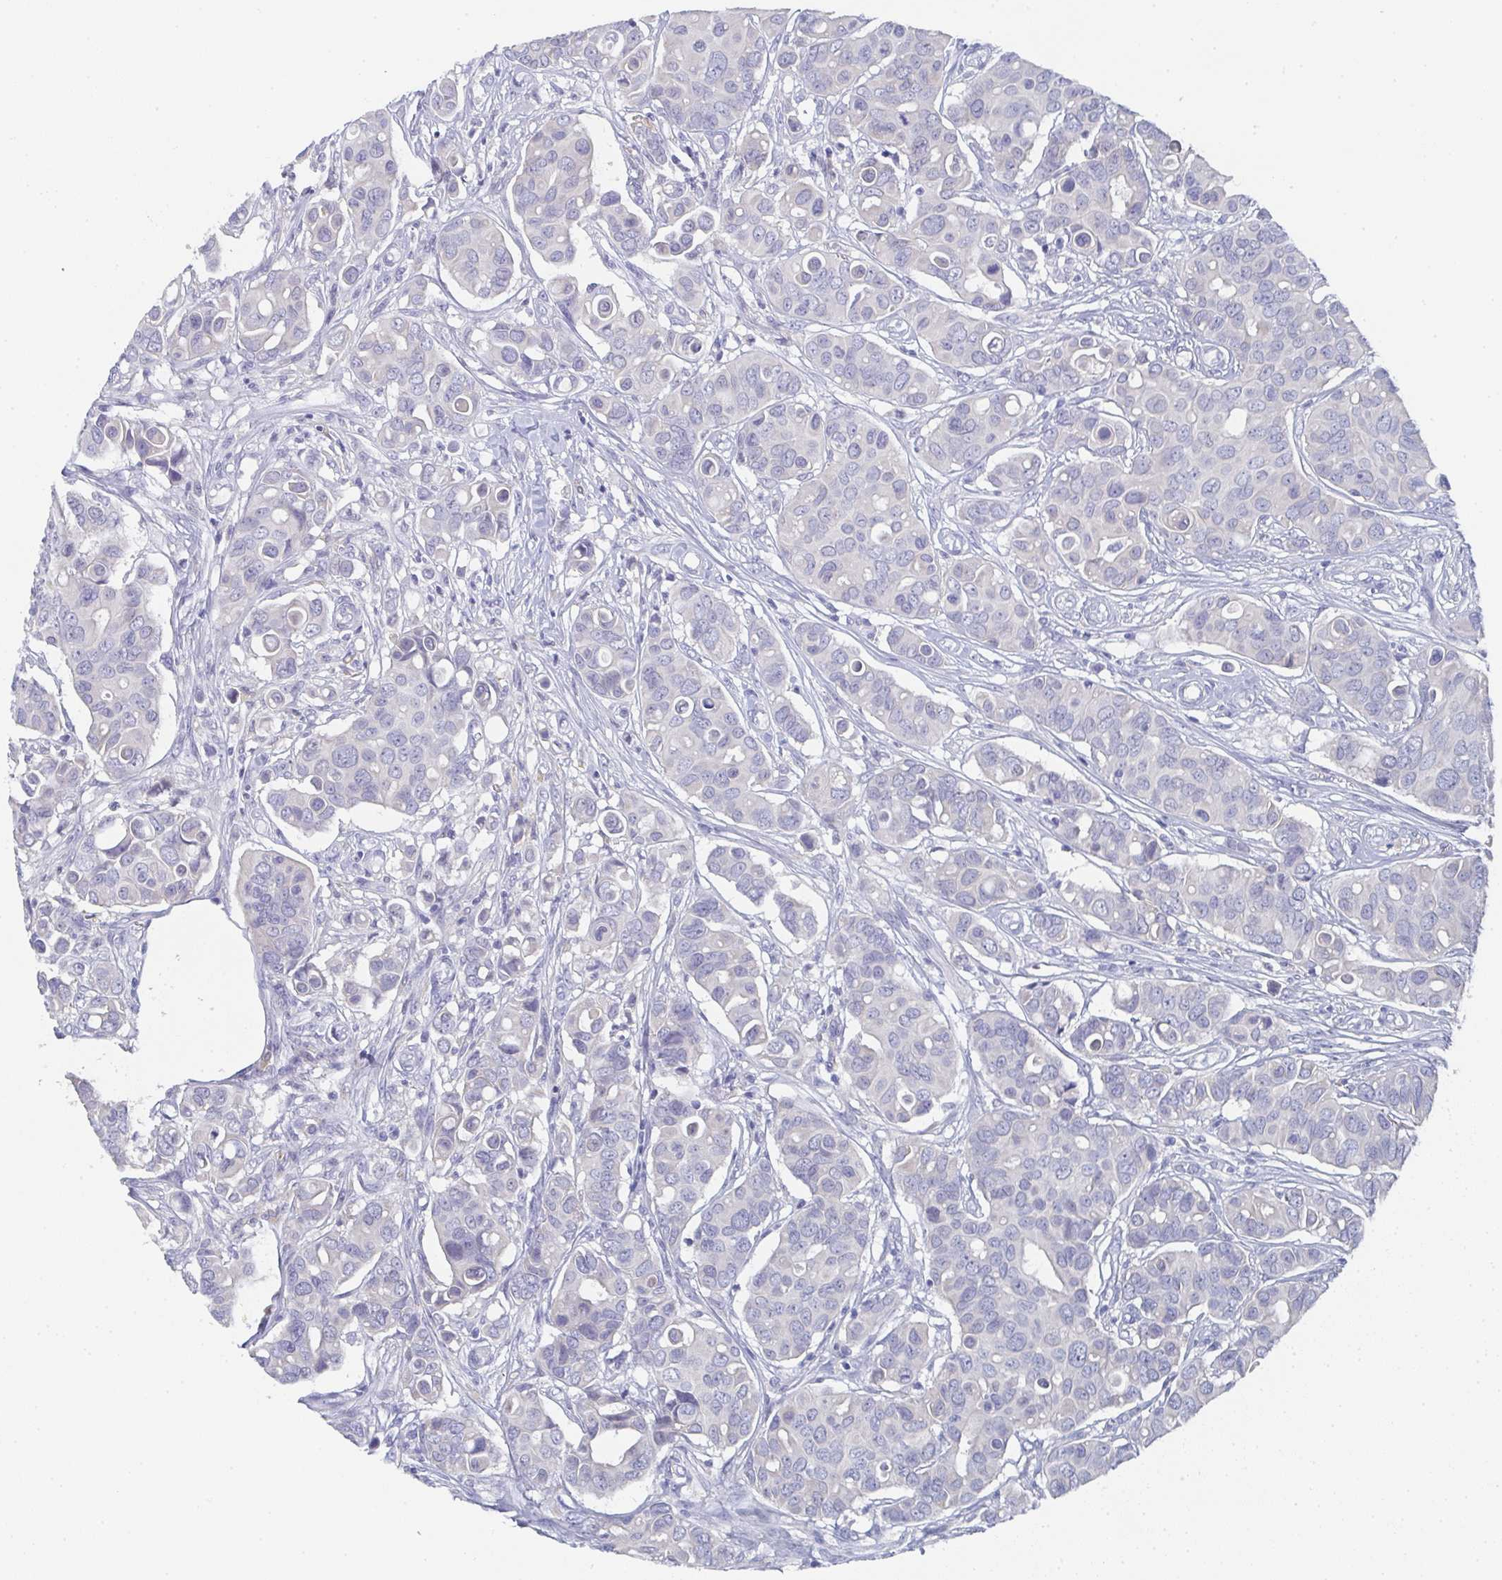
{"staining": {"intensity": "negative", "quantity": "none", "location": "none"}, "tissue": "breast cancer", "cell_type": "Tumor cells", "image_type": "cancer", "snomed": [{"axis": "morphology", "description": "Normal tissue, NOS"}, {"axis": "morphology", "description": "Duct carcinoma"}, {"axis": "topography", "description": "Skin"}, {"axis": "topography", "description": "Breast"}], "caption": "A histopathology image of human breast intraductal carcinoma is negative for staining in tumor cells.", "gene": "DYDC2", "patient": {"sex": "female", "age": 54}}